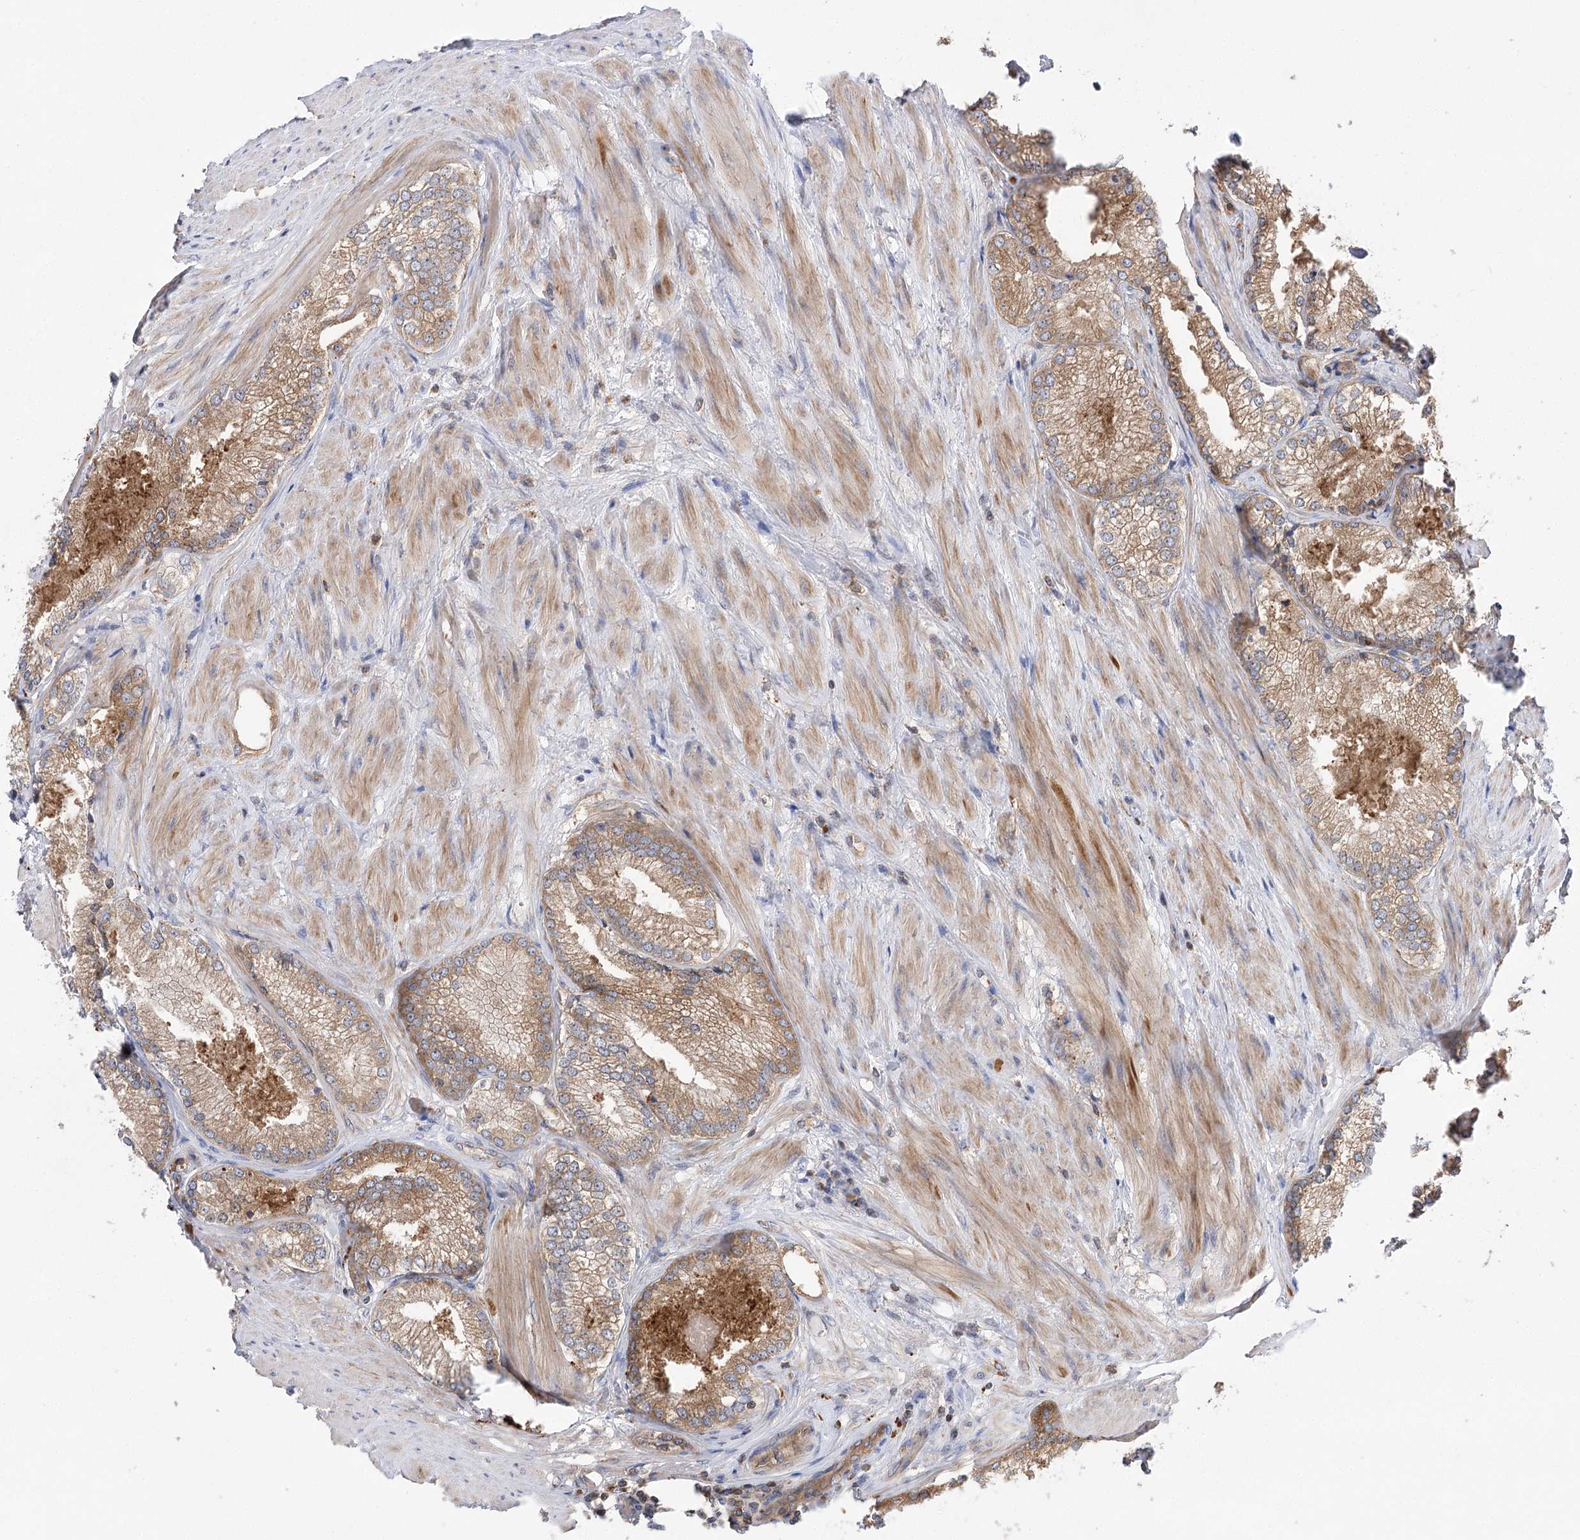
{"staining": {"intensity": "moderate", "quantity": "<25%", "location": "cytoplasmic/membranous"}, "tissue": "prostate cancer", "cell_type": "Tumor cells", "image_type": "cancer", "snomed": [{"axis": "morphology", "description": "Adenocarcinoma, High grade"}, {"axis": "topography", "description": "Prostate"}], "caption": "High-magnification brightfield microscopy of prostate high-grade adenocarcinoma stained with DAB (3,3'-diaminobenzidine) (brown) and counterstained with hematoxylin (blue). tumor cells exhibit moderate cytoplasmic/membranous positivity is seen in about<25% of cells.", "gene": "VPS37B", "patient": {"sex": "male", "age": 66}}